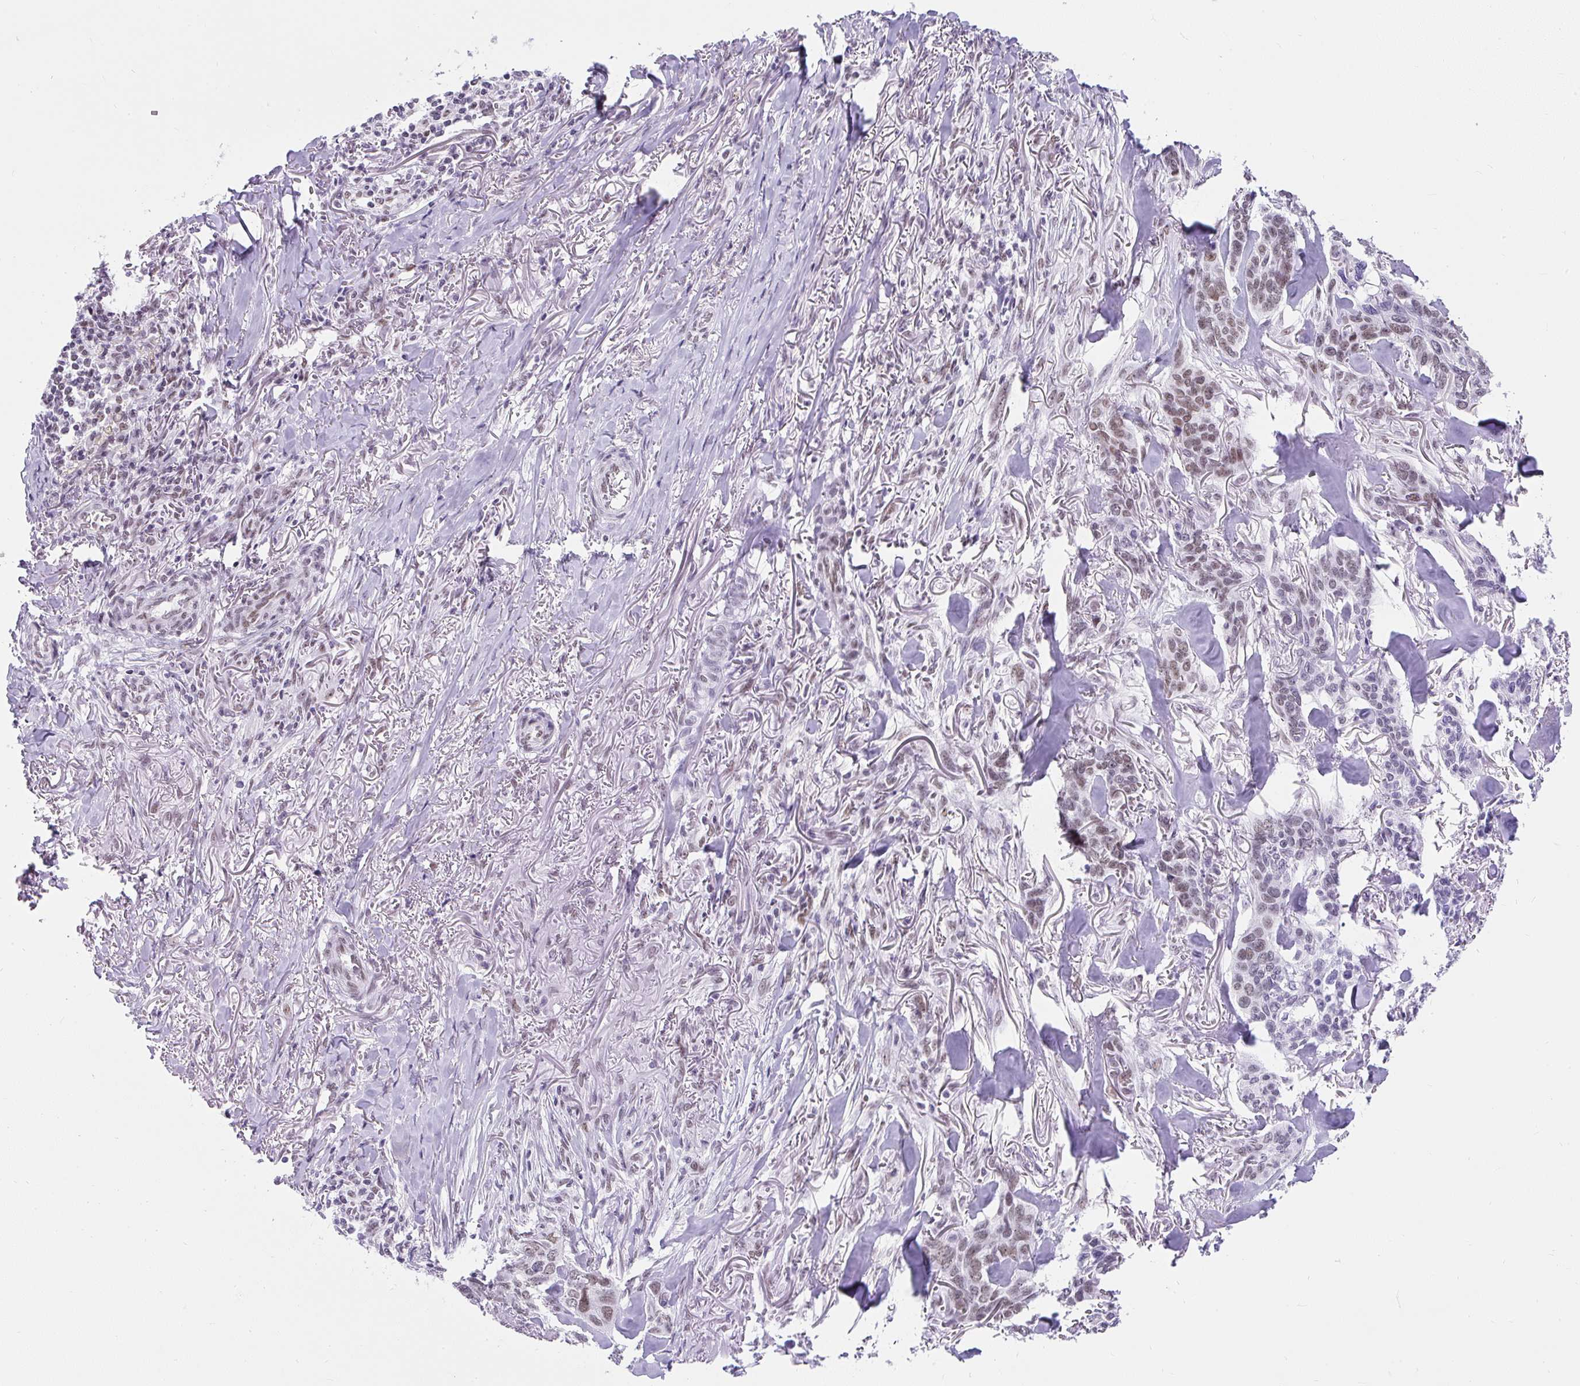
{"staining": {"intensity": "weak", "quantity": ">75%", "location": "nuclear"}, "tissue": "skin cancer", "cell_type": "Tumor cells", "image_type": "cancer", "snomed": [{"axis": "morphology", "description": "Basal cell carcinoma"}, {"axis": "topography", "description": "Skin"}], "caption": "Protein expression by immunohistochemistry reveals weak nuclear positivity in about >75% of tumor cells in basal cell carcinoma (skin).", "gene": "PLCXD2", "patient": {"sex": "male", "age": 86}}